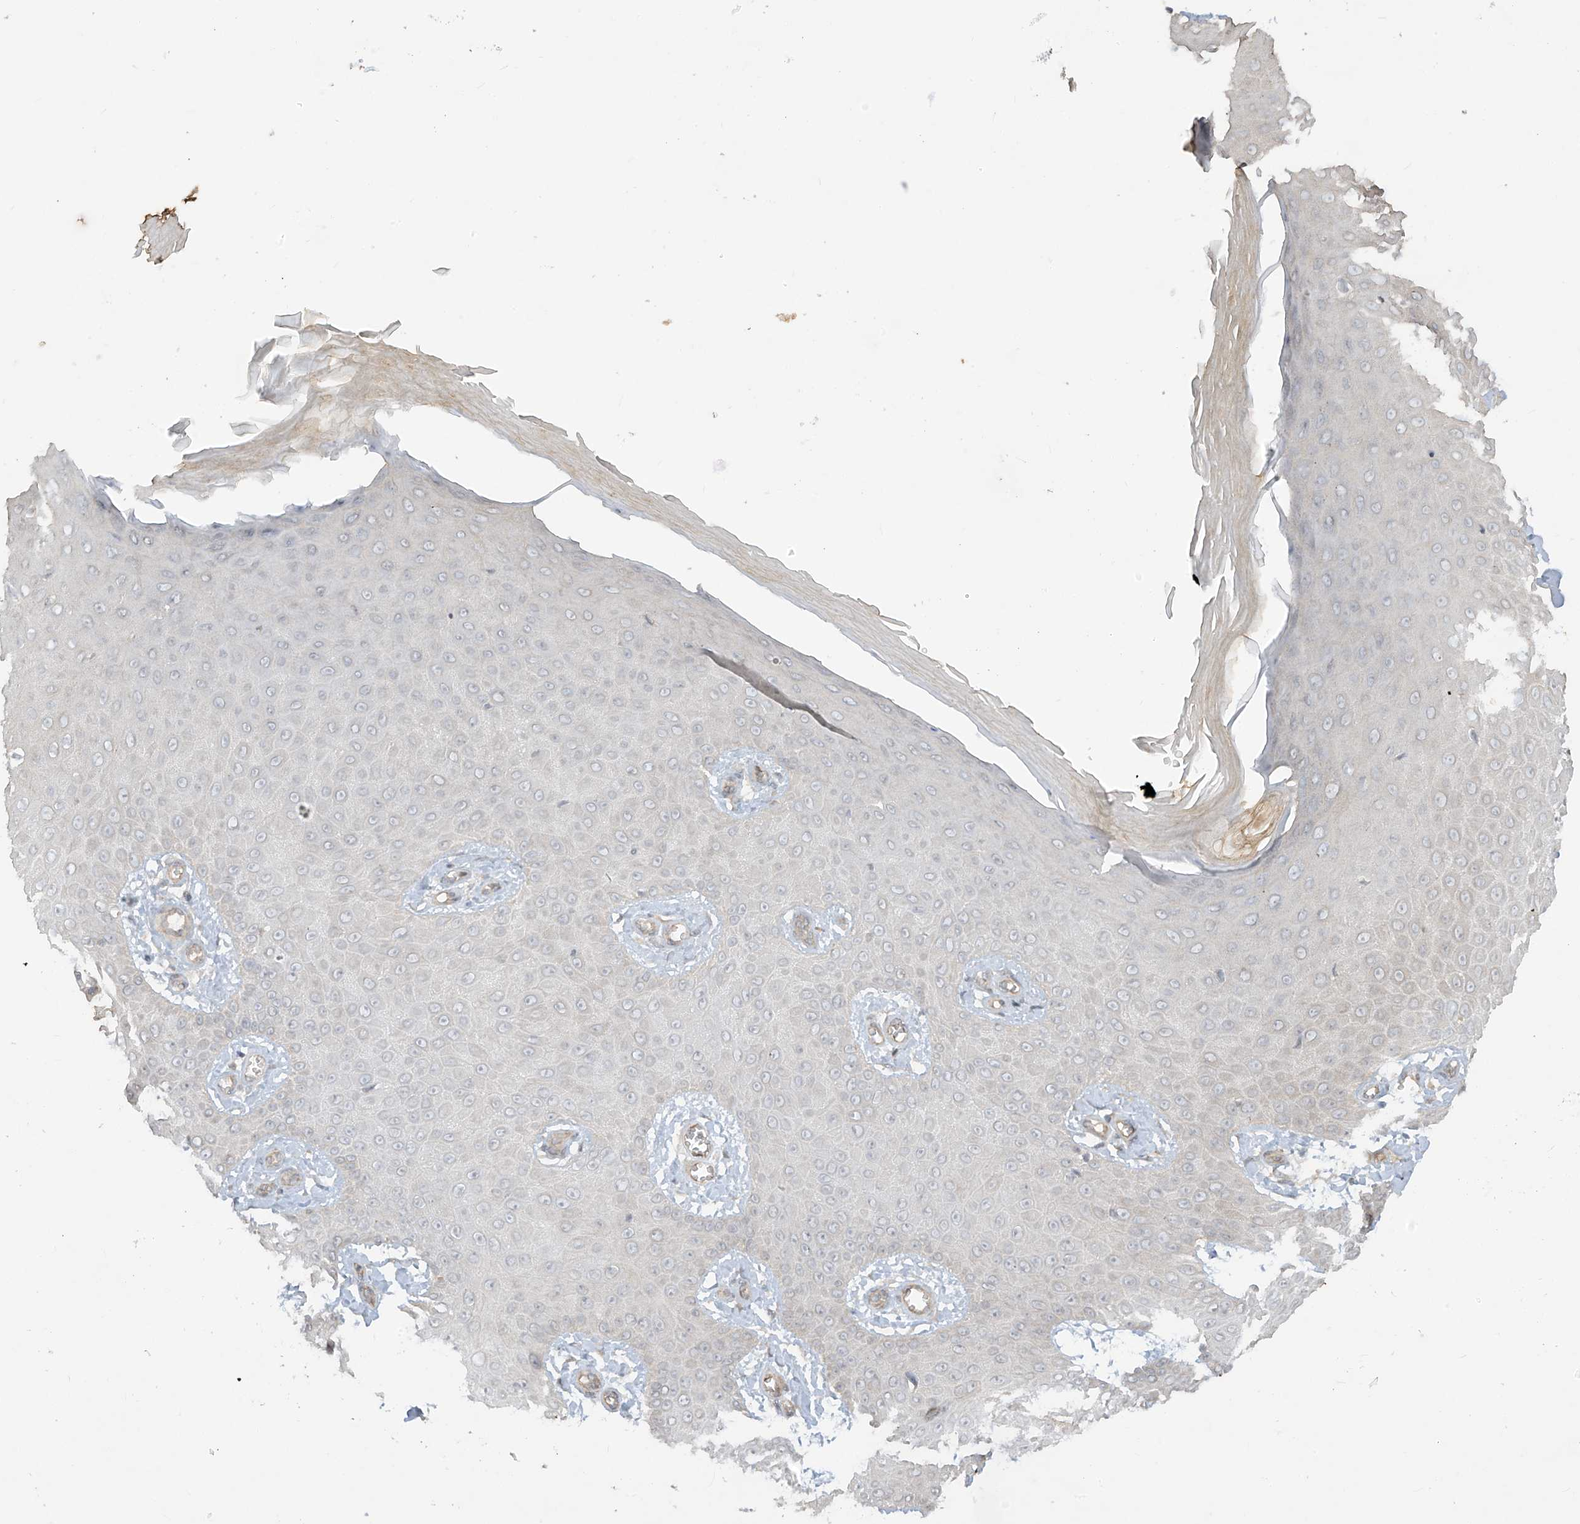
{"staining": {"intensity": "negative", "quantity": "none", "location": "none"}, "tissue": "skin cancer", "cell_type": "Tumor cells", "image_type": "cancer", "snomed": [{"axis": "morphology", "description": "Squamous cell carcinoma, NOS"}, {"axis": "topography", "description": "Skin"}], "caption": "Tumor cells are negative for brown protein staining in skin cancer (squamous cell carcinoma). The staining is performed using DAB (3,3'-diaminobenzidine) brown chromogen with nuclei counter-stained in using hematoxylin.", "gene": "DGKQ", "patient": {"sex": "male", "age": 74}}